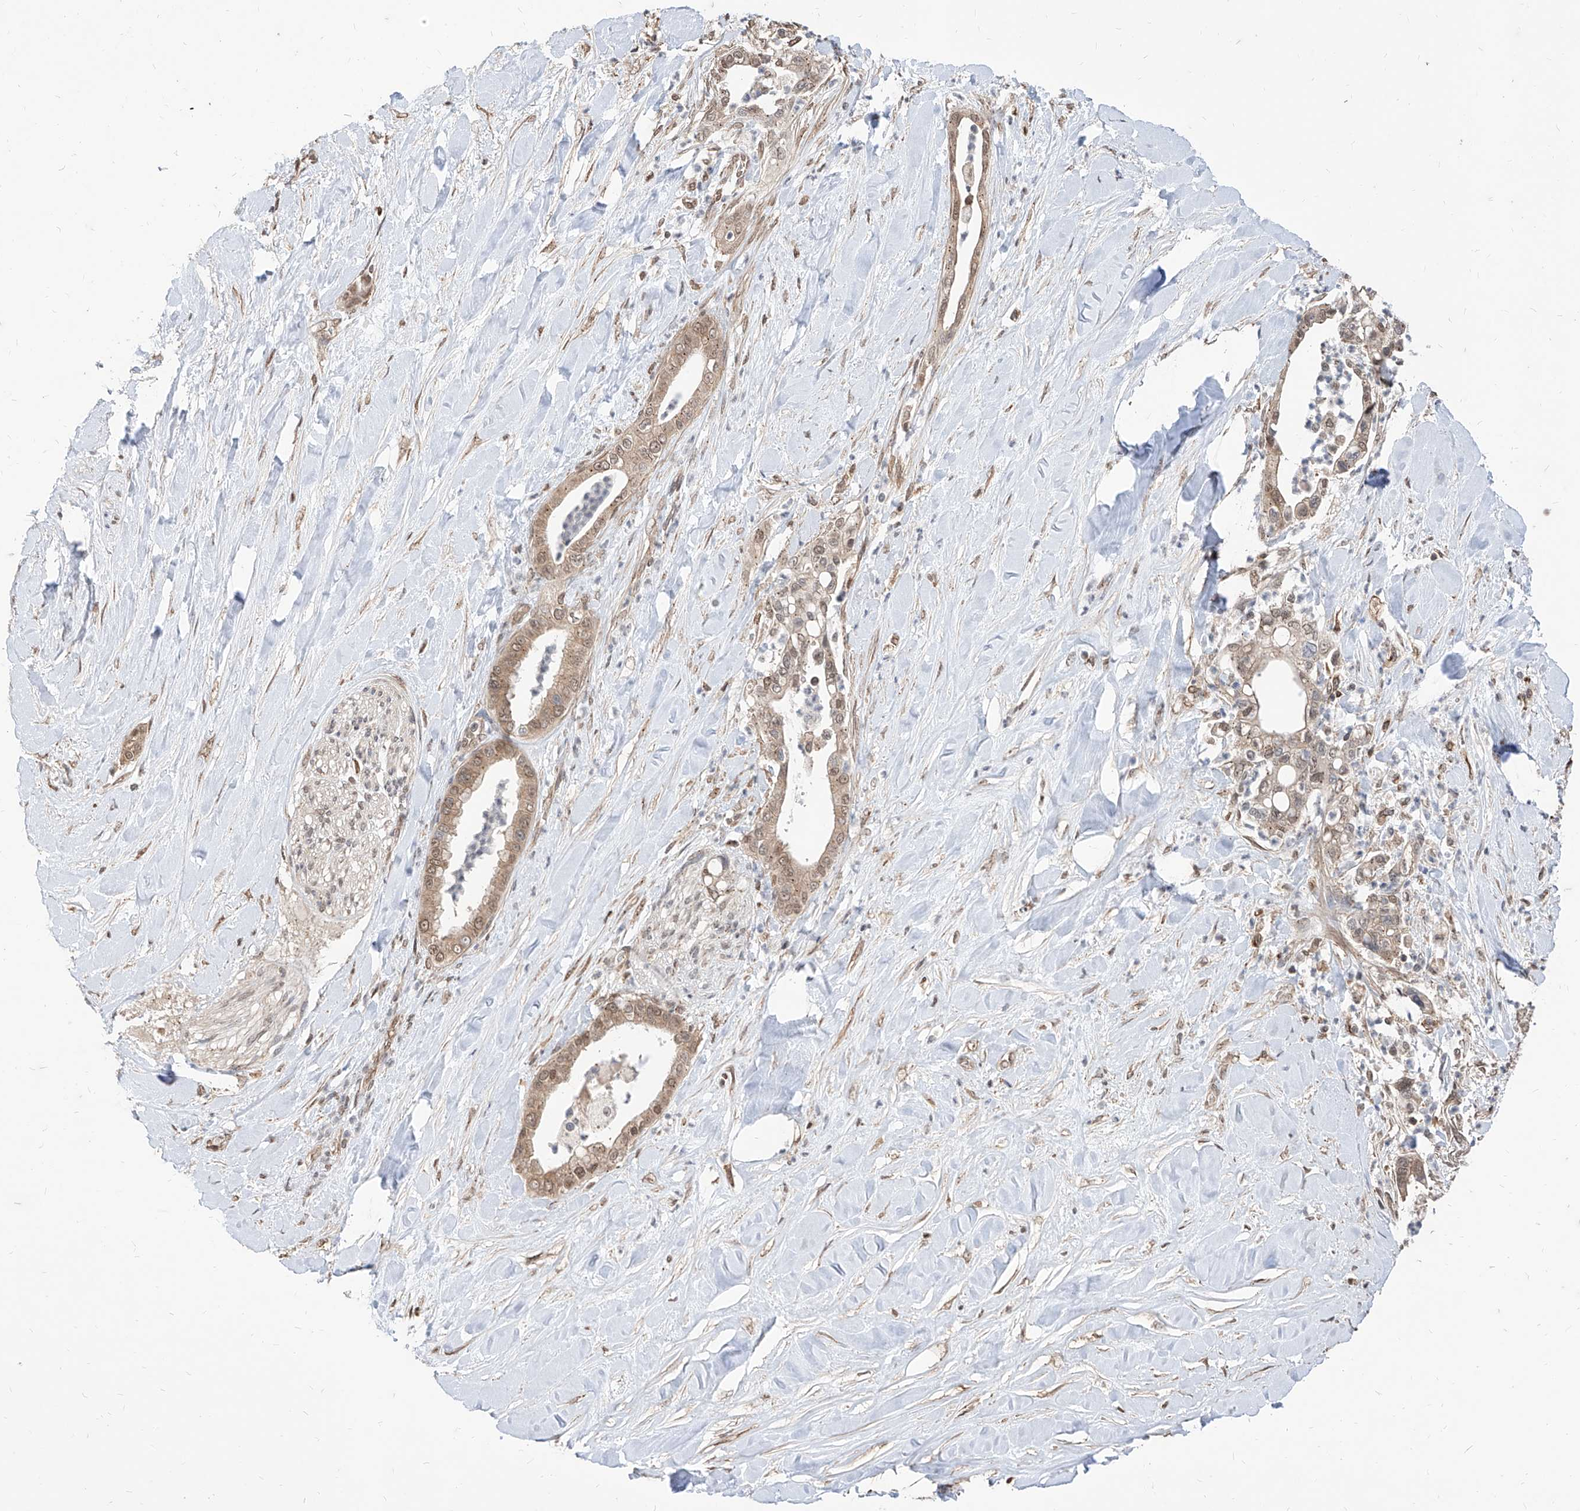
{"staining": {"intensity": "moderate", "quantity": ">75%", "location": "cytoplasmic/membranous,nuclear"}, "tissue": "liver cancer", "cell_type": "Tumor cells", "image_type": "cancer", "snomed": [{"axis": "morphology", "description": "Cholangiocarcinoma"}, {"axis": "topography", "description": "Liver"}], "caption": "Tumor cells demonstrate medium levels of moderate cytoplasmic/membranous and nuclear expression in approximately >75% of cells in human liver cholangiocarcinoma.", "gene": "C8orf82", "patient": {"sex": "female", "age": 54}}